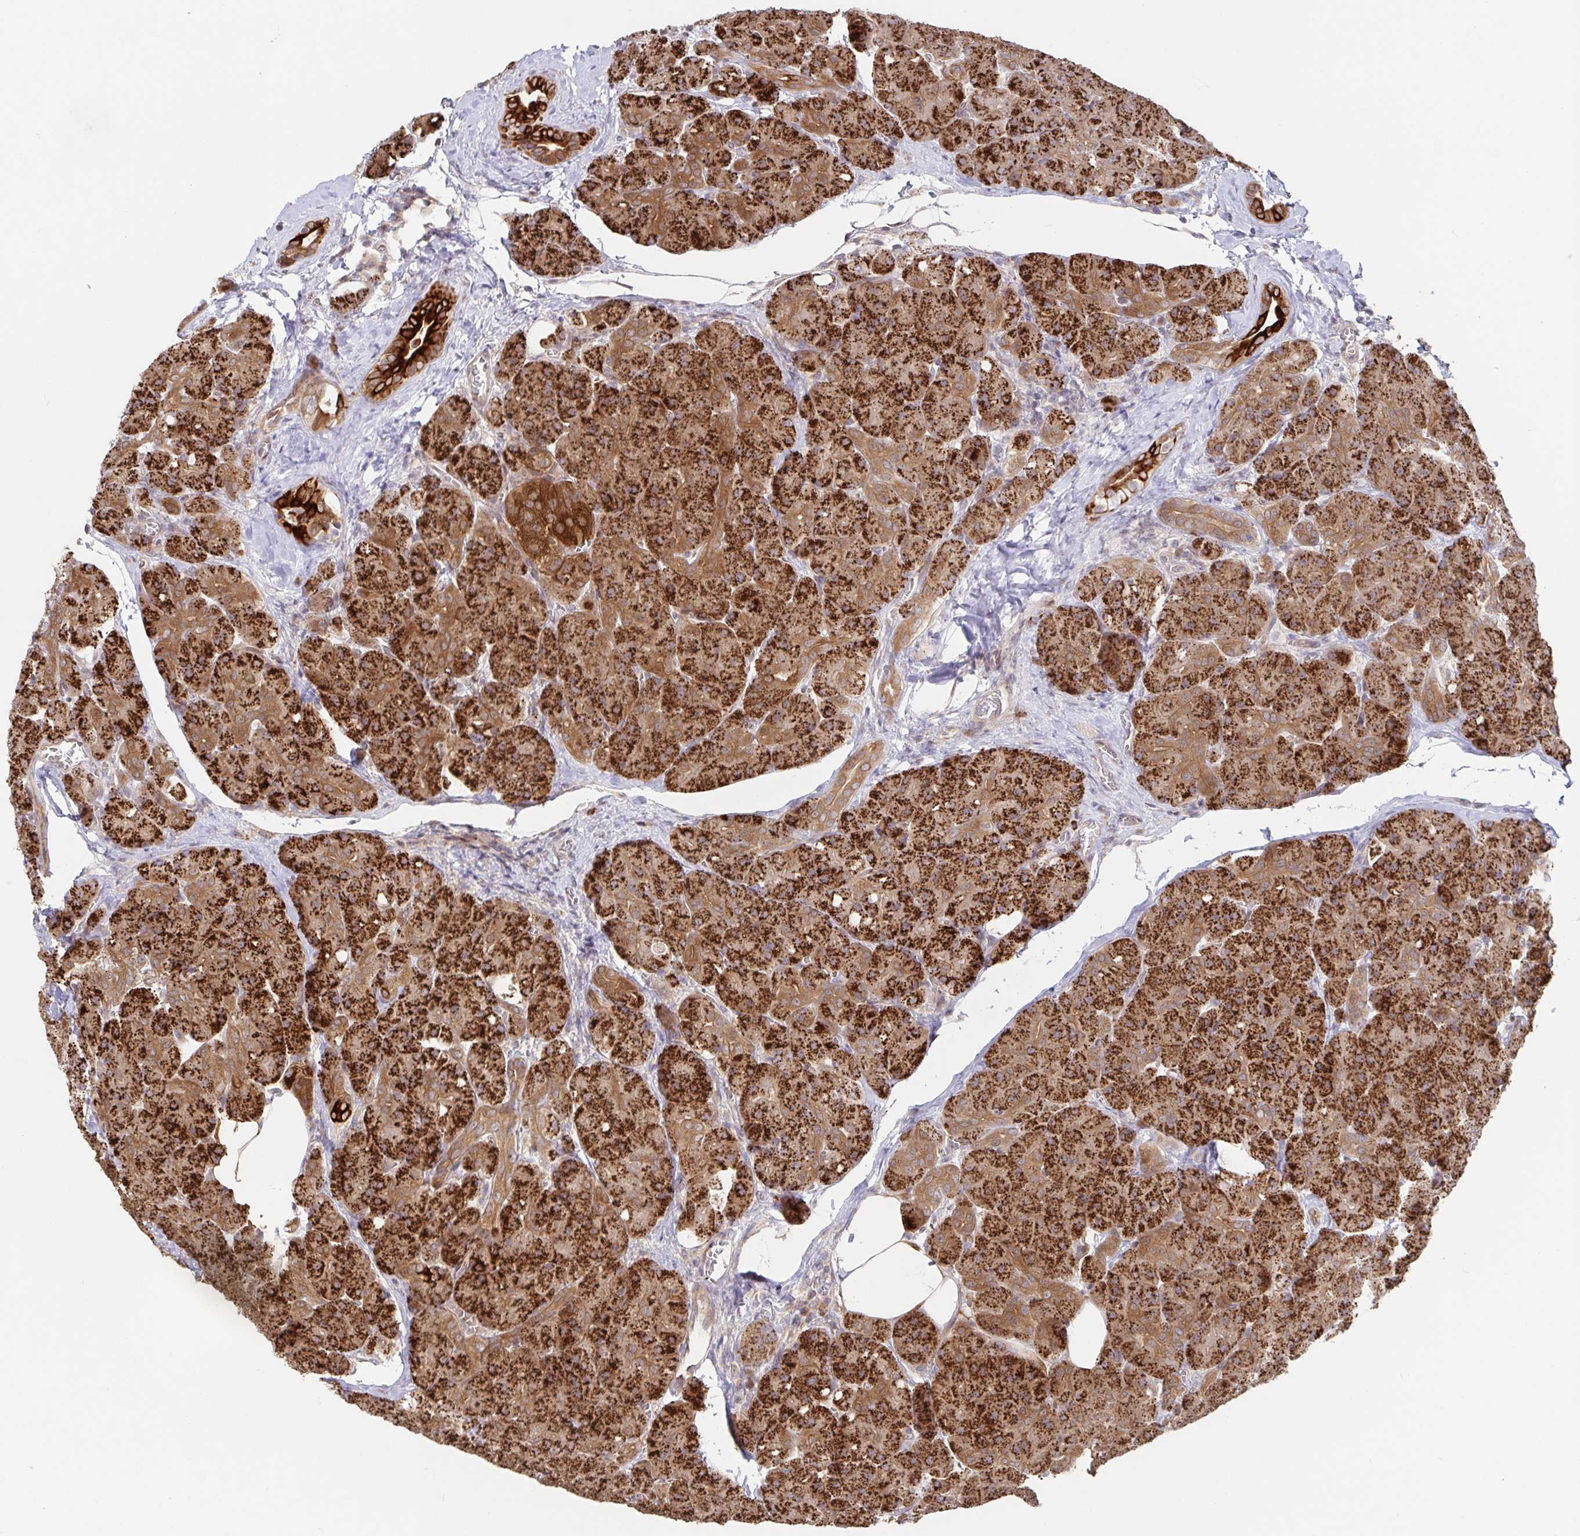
{"staining": {"intensity": "strong", "quantity": ">75%", "location": "cytoplasmic/membranous"}, "tissue": "pancreas", "cell_type": "Exocrine glandular cells", "image_type": "normal", "snomed": [{"axis": "morphology", "description": "Normal tissue, NOS"}, {"axis": "topography", "description": "Pancreas"}], "caption": "This photomicrograph reveals IHC staining of normal pancreas, with high strong cytoplasmic/membranous staining in approximately >75% of exocrine glandular cells.", "gene": "AACS", "patient": {"sex": "male", "age": 55}}